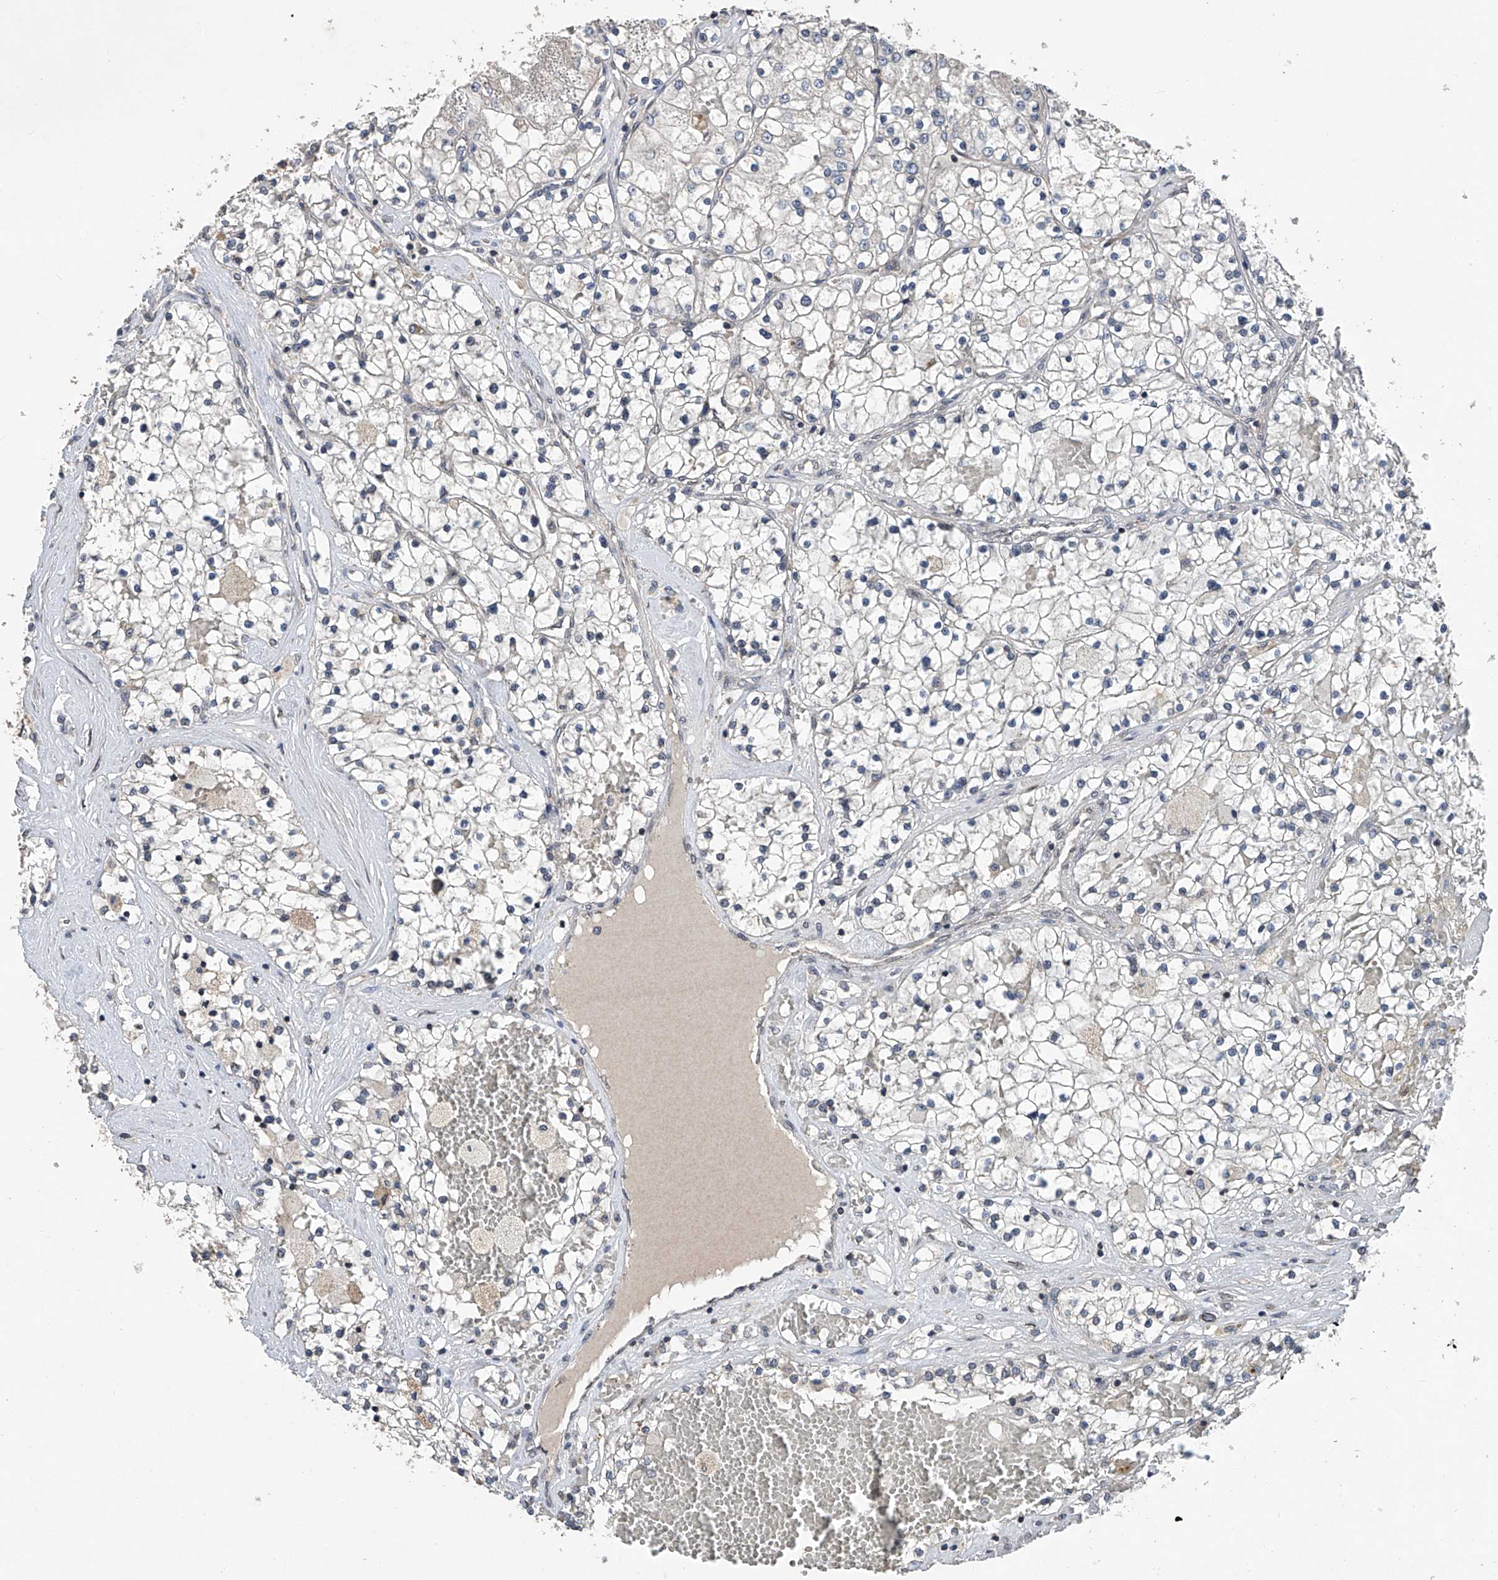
{"staining": {"intensity": "negative", "quantity": "none", "location": "none"}, "tissue": "renal cancer", "cell_type": "Tumor cells", "image_type": "cancer", "snomed": [{"axis": "morphology", "description": "Normal tissue, NOS"}, {"axis": "morphology", "description": "Adenocarcinoma, NOS"}, {"axis": "topography", "description": "Kidney"}], "caption": "Immunohistochemical staining of human renal cancer reveals no significant staining in tumor cells.", "gene": "BCKDHB", "patient": {"sex": "male", "age": 68}}